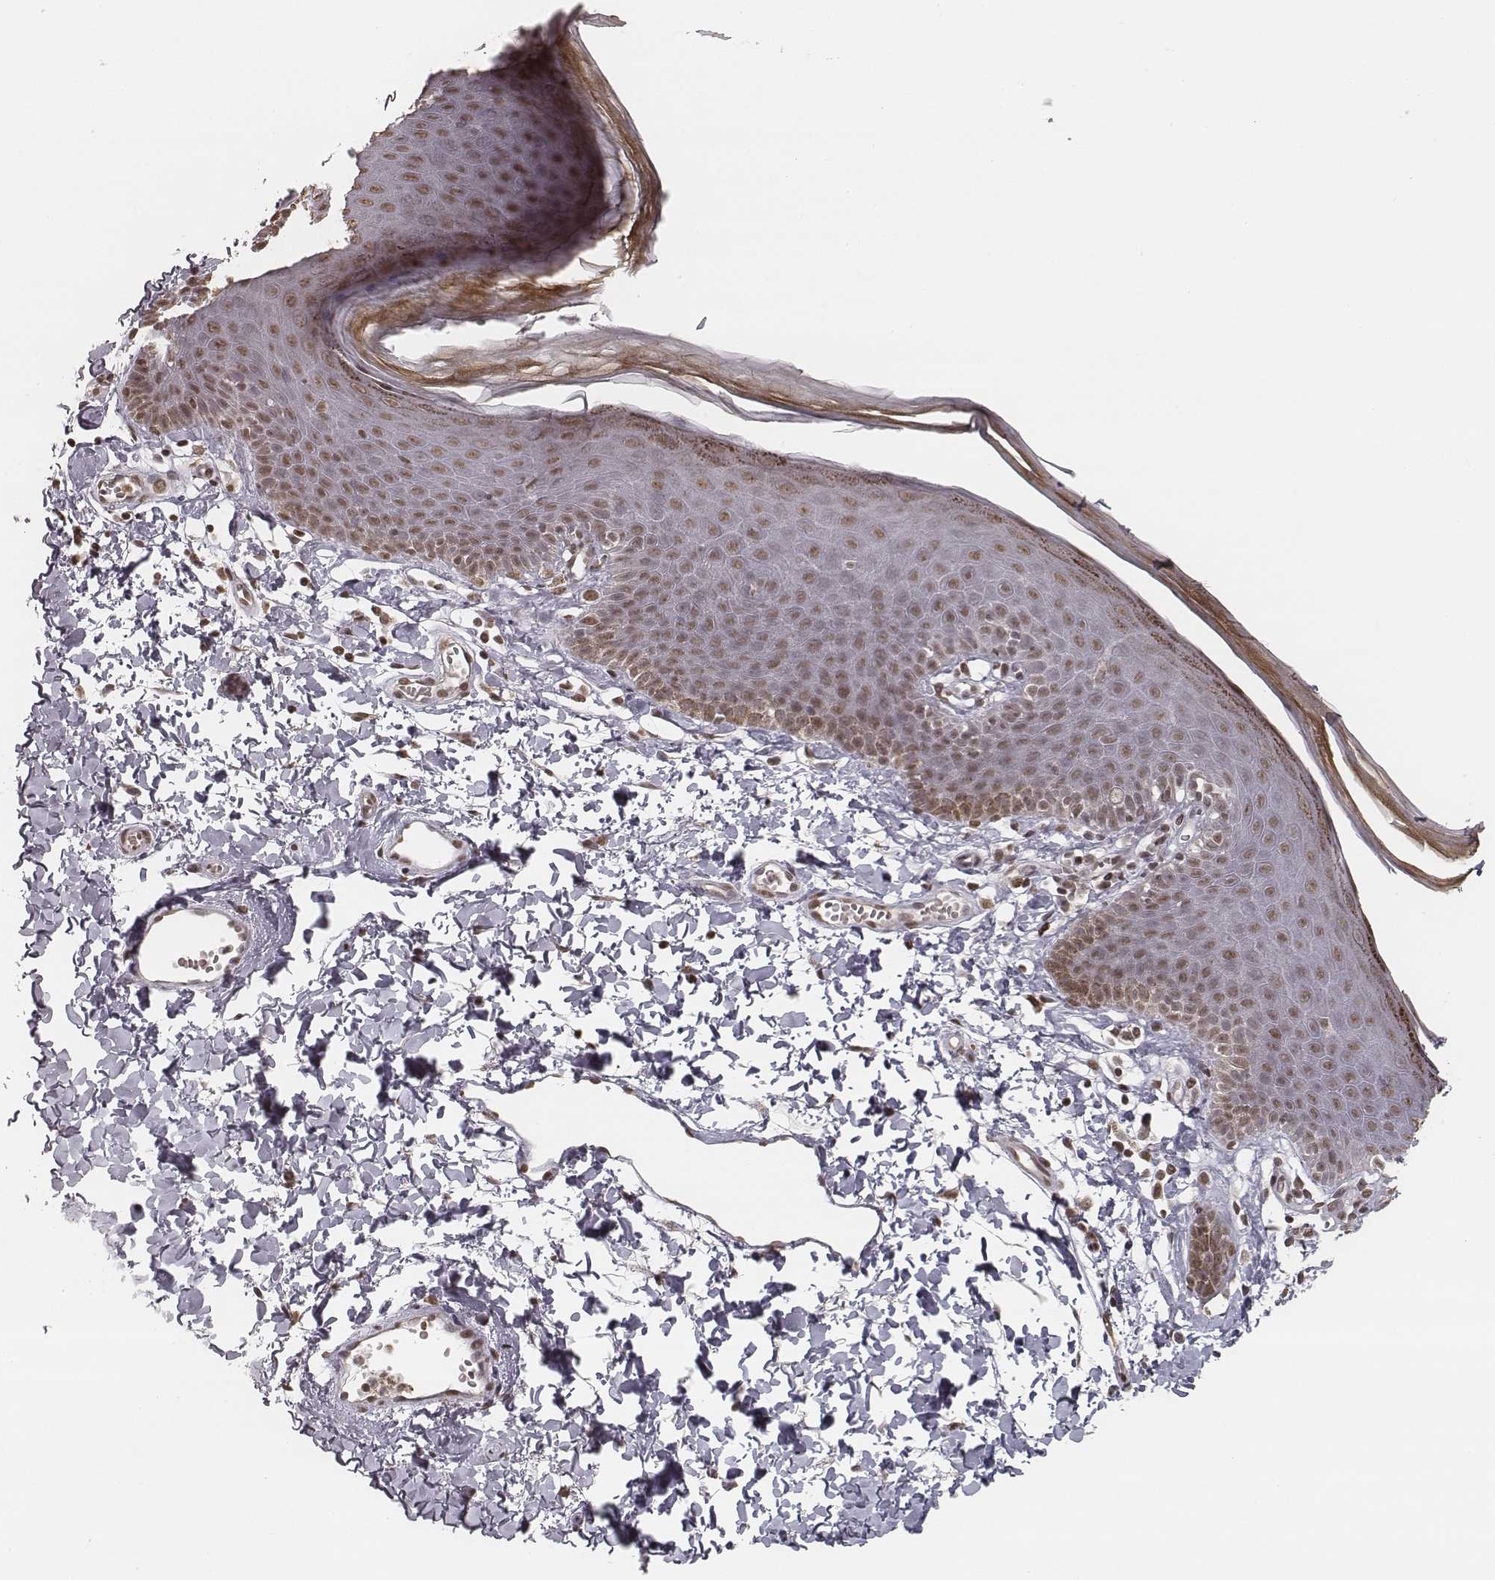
{"staining": {"intensity": "moderate", "quantity": ">75%", "location": "nuclear"}, "tissue": "skin", "cell_type": "Epidermal cells", "image_type": "normal", "snomed": [{"axis": "morphology", "description": "Normal tissue, NOS"}, {"axis": "topography", "description": "Anal"}], "caption": "IHC photomicrograph of unremarkable skin: skin stained using immunohistochemistry shows medium levels of moderate protein expression localized specifically in the nuclear of epidermal cells, appearing as a nuclear brown color.", "gene": "HMGA2", "patient": {"sex": "male", "age": 53}}